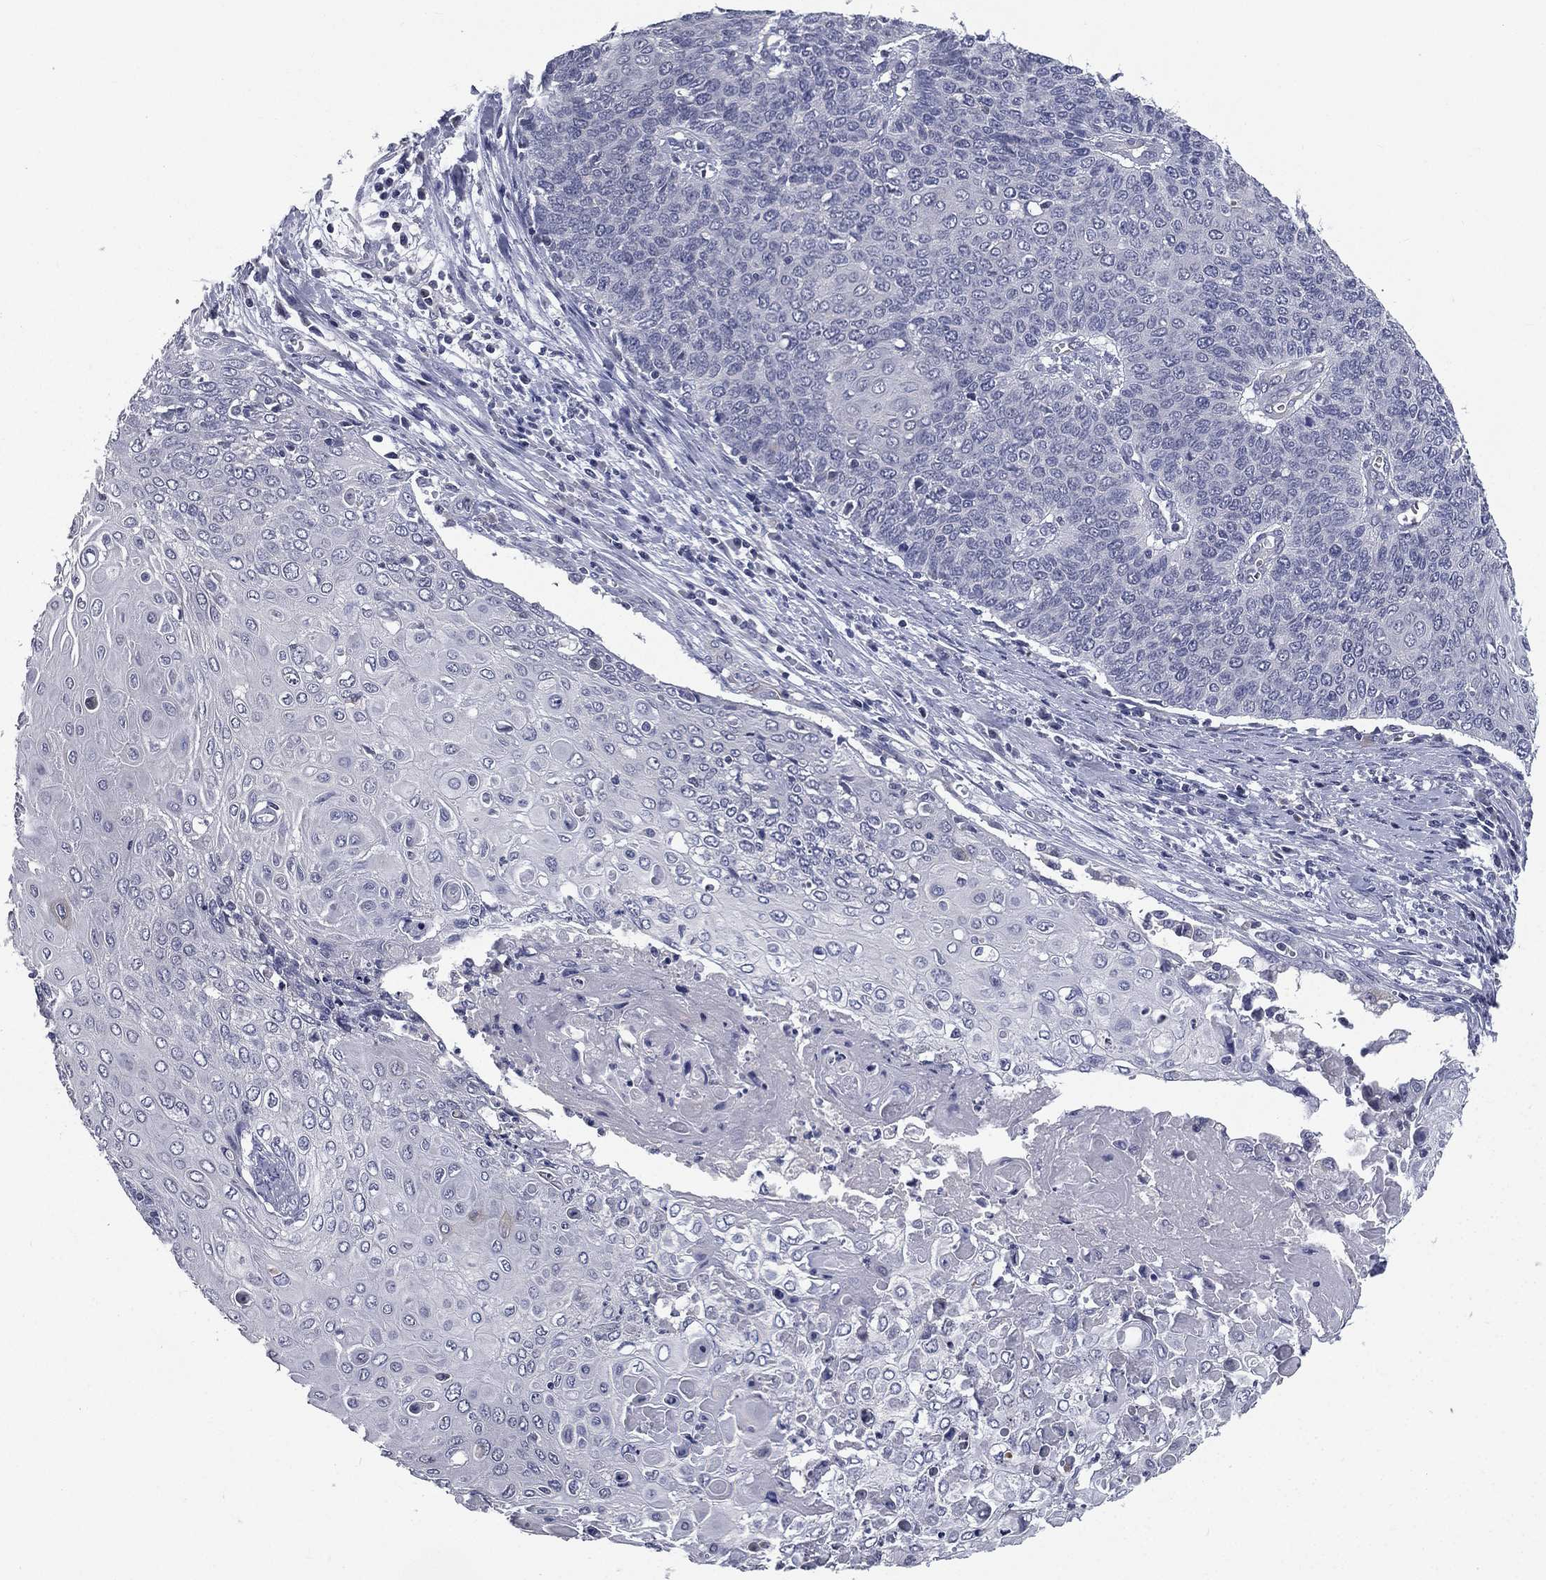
{"staining": {"intensity": "negative", "quantity": "none", "location": "none"}, "tissue": "cervical cancer", "cell_type": "Tumor cells", "image_type": "cancer", "snomed": [{"axis": "morphology", "description": "Squamous cell carcinoma, NOS"}, {"axis": "topography", "description": "Cervix"}], "caption": "This photomicrograph is of cervical cancer (squamous cell carcinoma) stained with immunohistochemistry to label a protein in brown with the nuclei are counter-stained blue. There is no expression in tumor cells.", "gene": "IFT27", "patient": {"sex": "female", "age": 39}}